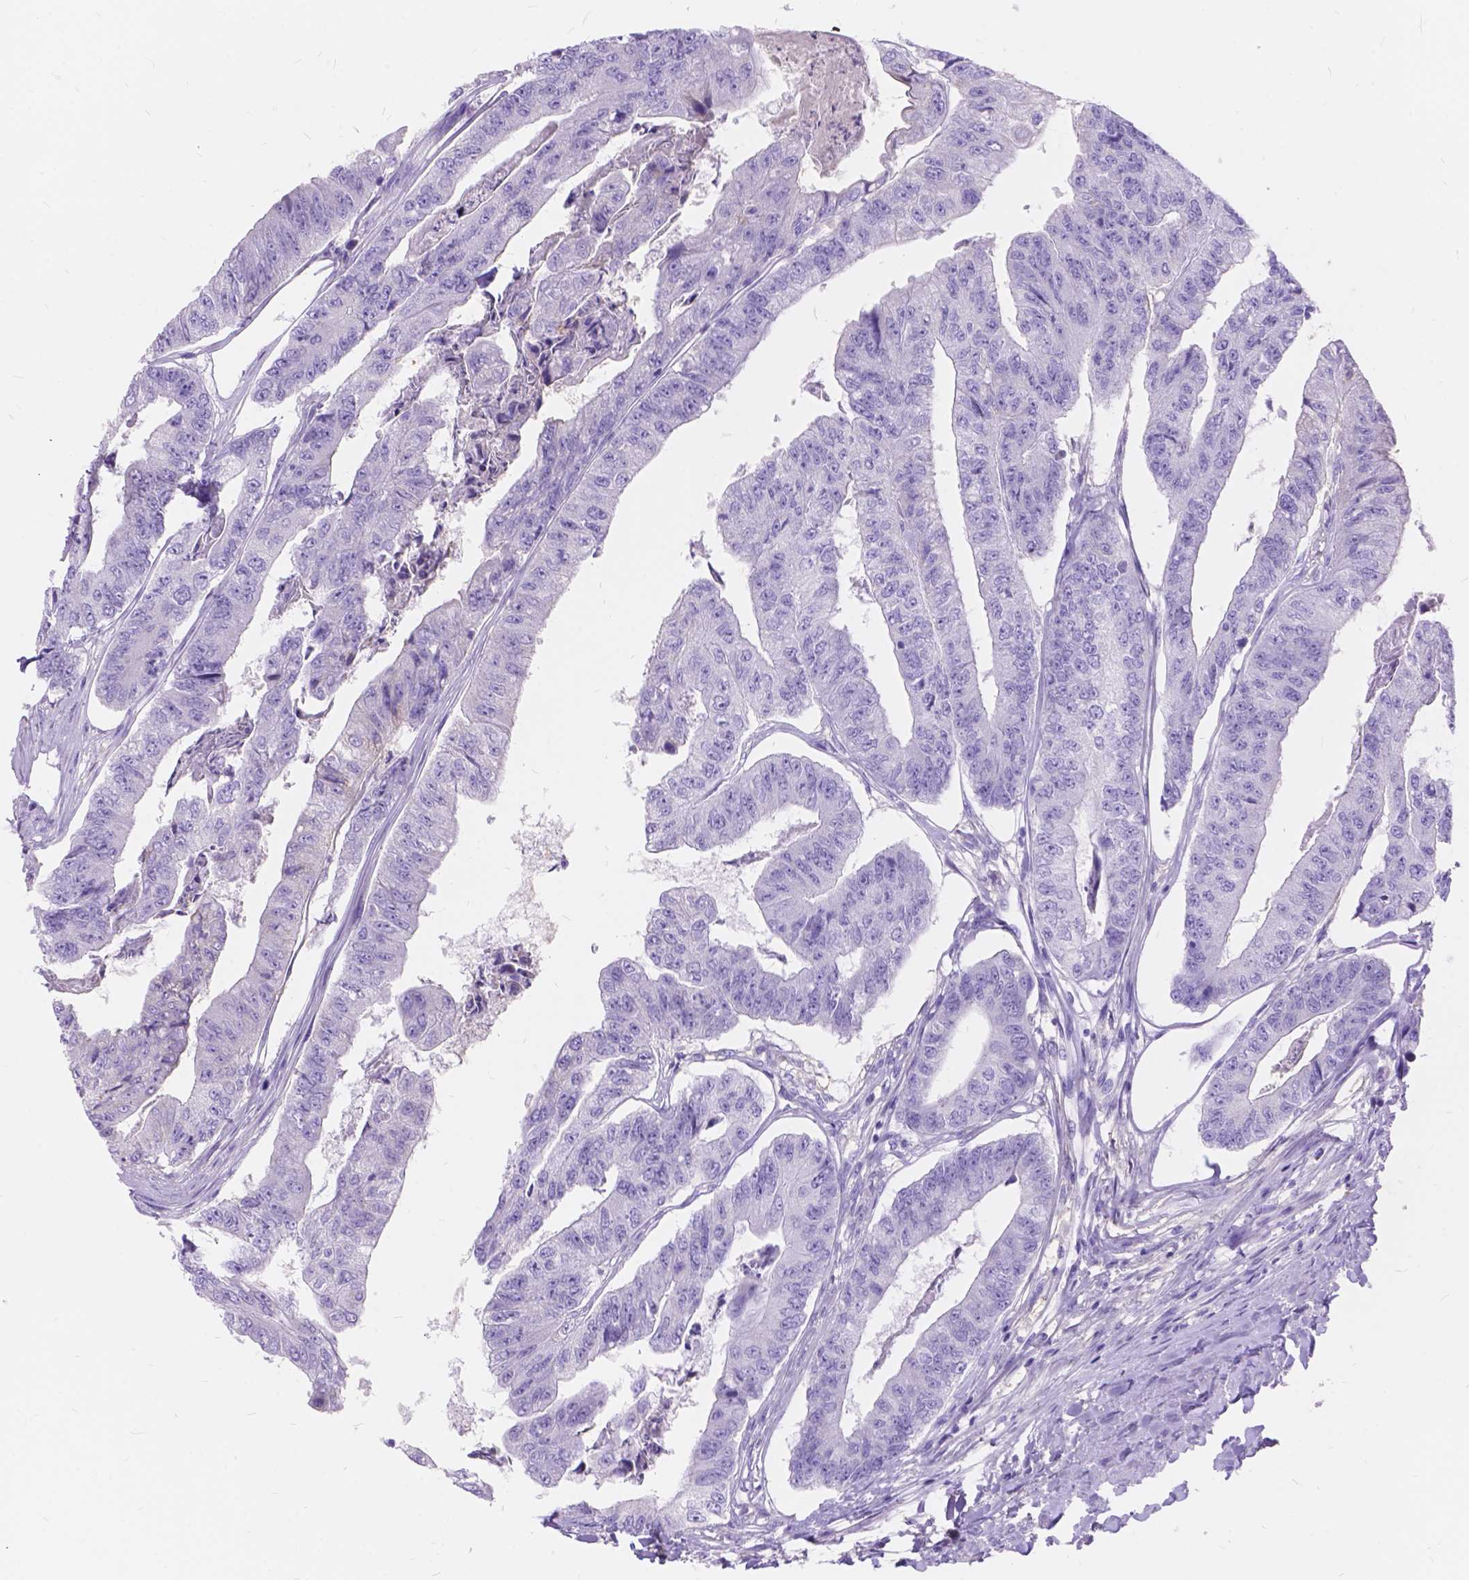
{"staining": {"intensity": "negative", "quantity": "none", "location": "none"}, "tissue": "colorectal cancer", "cell_type": "Tumor cells", "image_type": "cancer", "snomed": [{"axis": "morphology", "description": "Adenocarcinoma, NOS"}, {"axis": "topography", "description": "Colon"}], "caption": "An immunohistochemistry (IHC) histopathology image of colorectal cancer (adenocarcinoma) is shown. There is no staining in tumor cells of colorectal cancer (adenocarcinoma).", "gene": "FOXL2", "patient": {"sex": "female", "age": 67}}